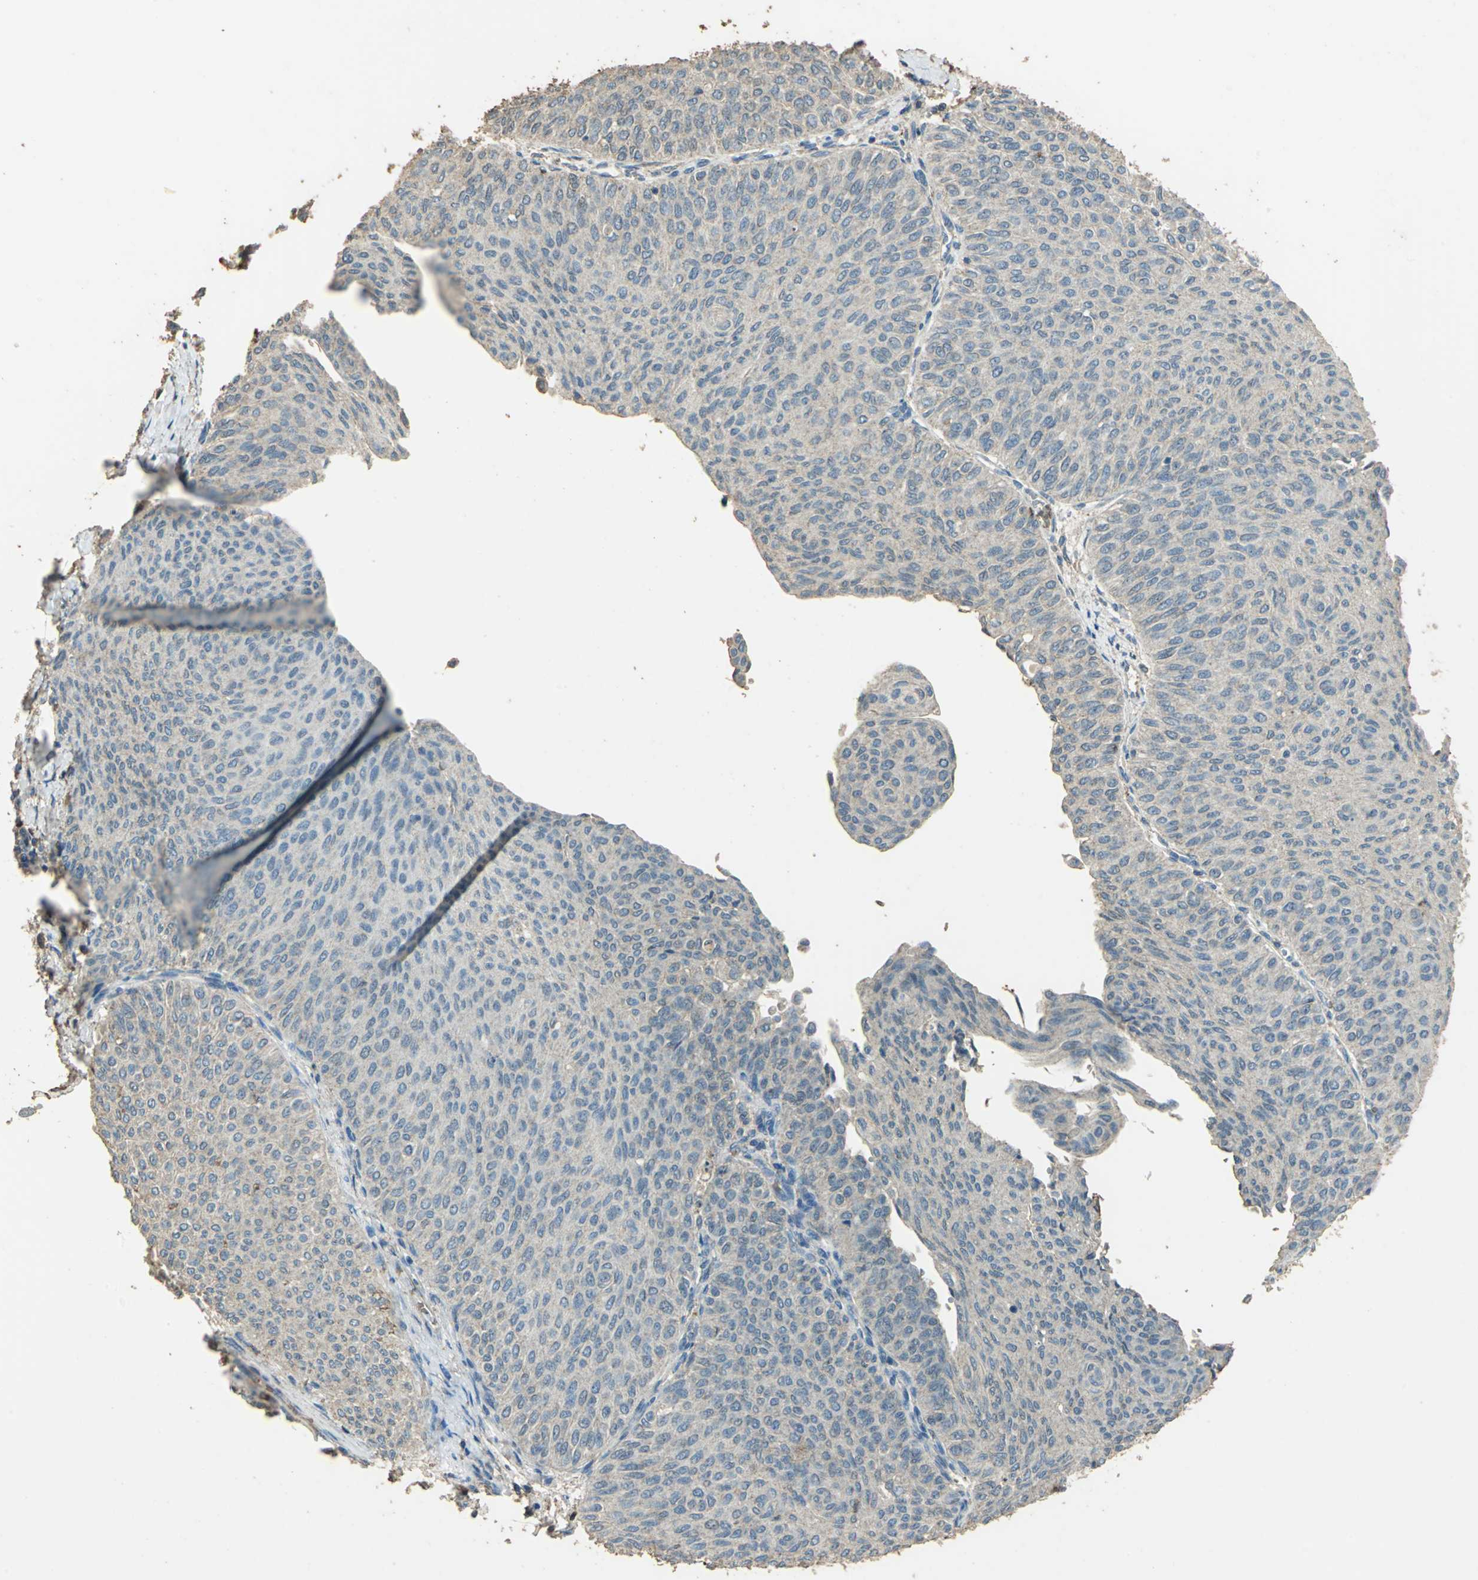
{"staining": {"intensity": "weak", "quantity": "25%-75%", "location": "cytoplasmic/membranous"}, "tissue": "urothelial cancer", "cell_type": "Tumor cells", "image_type": "cancer", "snomed": [{"axis": "morphology", "description": "Urothelial carcinoma, Low grade"}, {"axis": "topography", "description": "Urinary bladder"}], "caption": "An IHC micrograph of tumor tissue is shown. Protein staining in brown highlights weak cytoplasmic/membranous positivity in urothelial cancer within tumor cells. The staining is performed using DAB (3,3'-diaminobenzidine) brown chromogen to label protein expression. The nuclei are counter-stained blue using hematoxylin.", "gene": "TRAPPC2", "patient": {"sex": "male", "age": 78}}